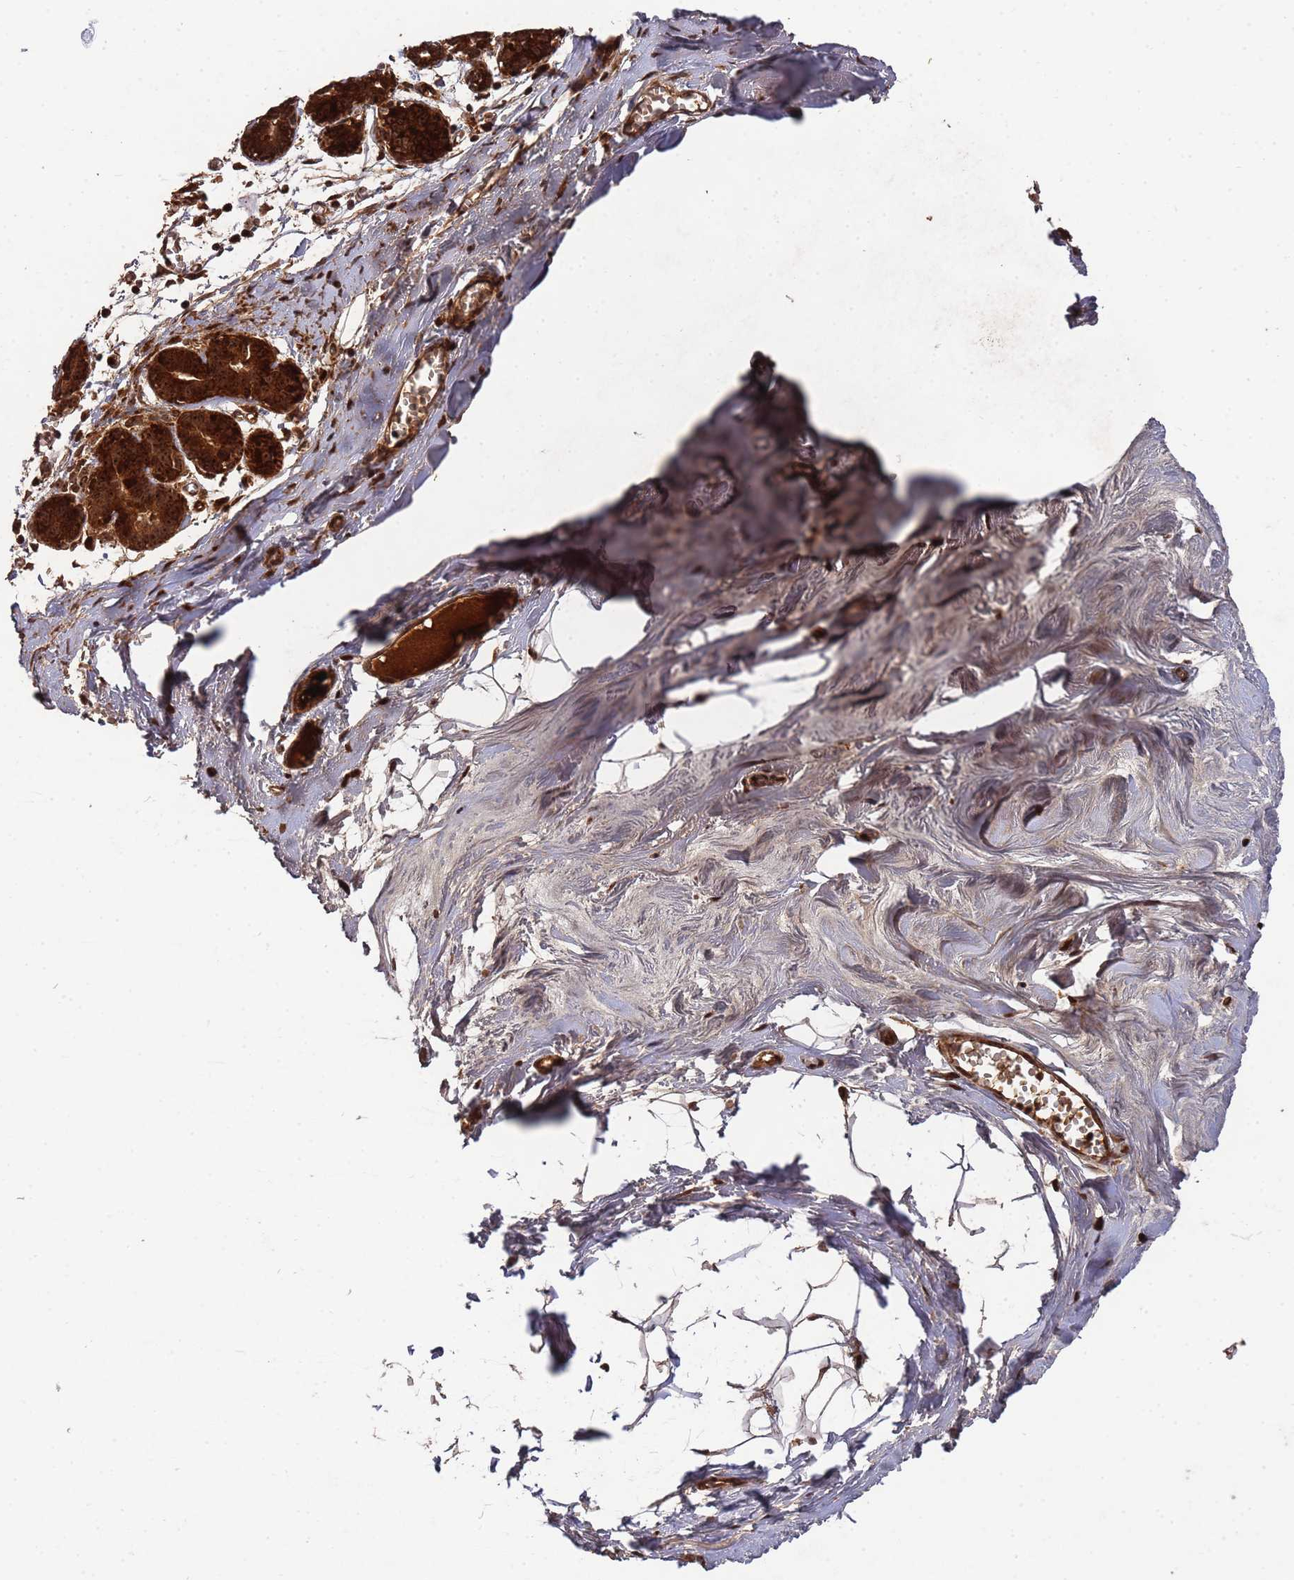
{"staining": {"intensity": "negative", "quantity": "none", "location": "none"}, "tissue": "breast", "cell_type": "Adipocytes", "image_type": "normal", "snomed": [{"axis": "morphology", "description": "Normal tissue, NOS"}, {"axis": "topography", "description": "Breast"}], "caption": "Immunohistochemical staining of unremarkable human breast displays no significant positivity in adipocytes.", "gene": "CCDC184", "patient": {"sex": "female", "age": 27}}